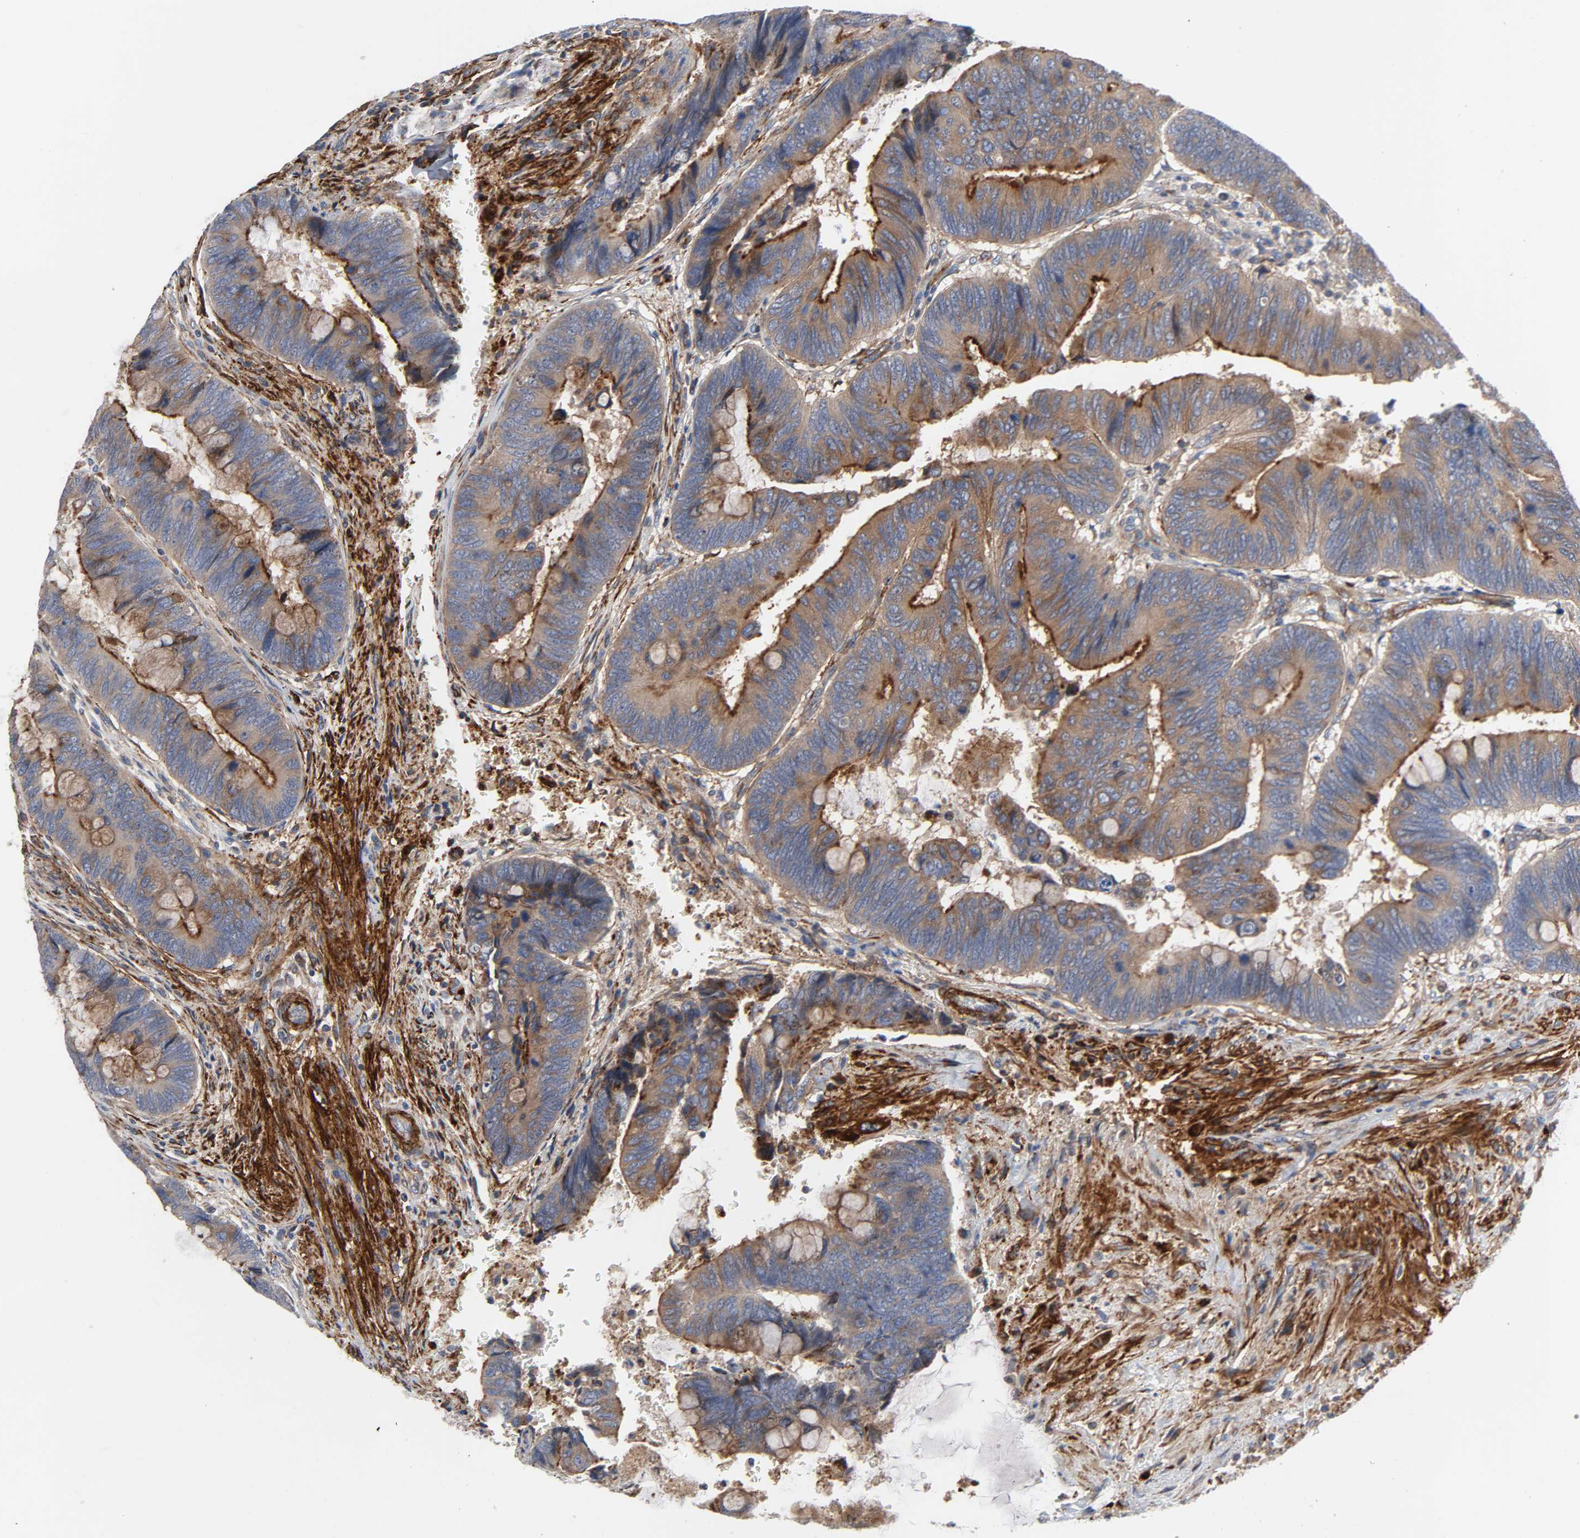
{"staining": {"intensity": "strong", "quantity": ">75%", "location": "cytoplasmic/membranous"}, "tissue": "colorectal cancer", "cell_type": "Tumor cells", "image_type": "cancer", "snomed": [{"axis": "morphology", "description": "Normal tissue, NOS"}, {"axis": "morphology", "description": "Adenocarcinoma, NOS"}, {"axis": "topography", "description": "Rectum"}], "caption": "High-power microscopy captured an IHC image of colorectal adenocarcinoma, revealing strong cytoplasmic/membranous positivity in about >75% of tumor cells.", "gene": "ARHGAP1", "patient": {"sex": "male", "age": 92}}